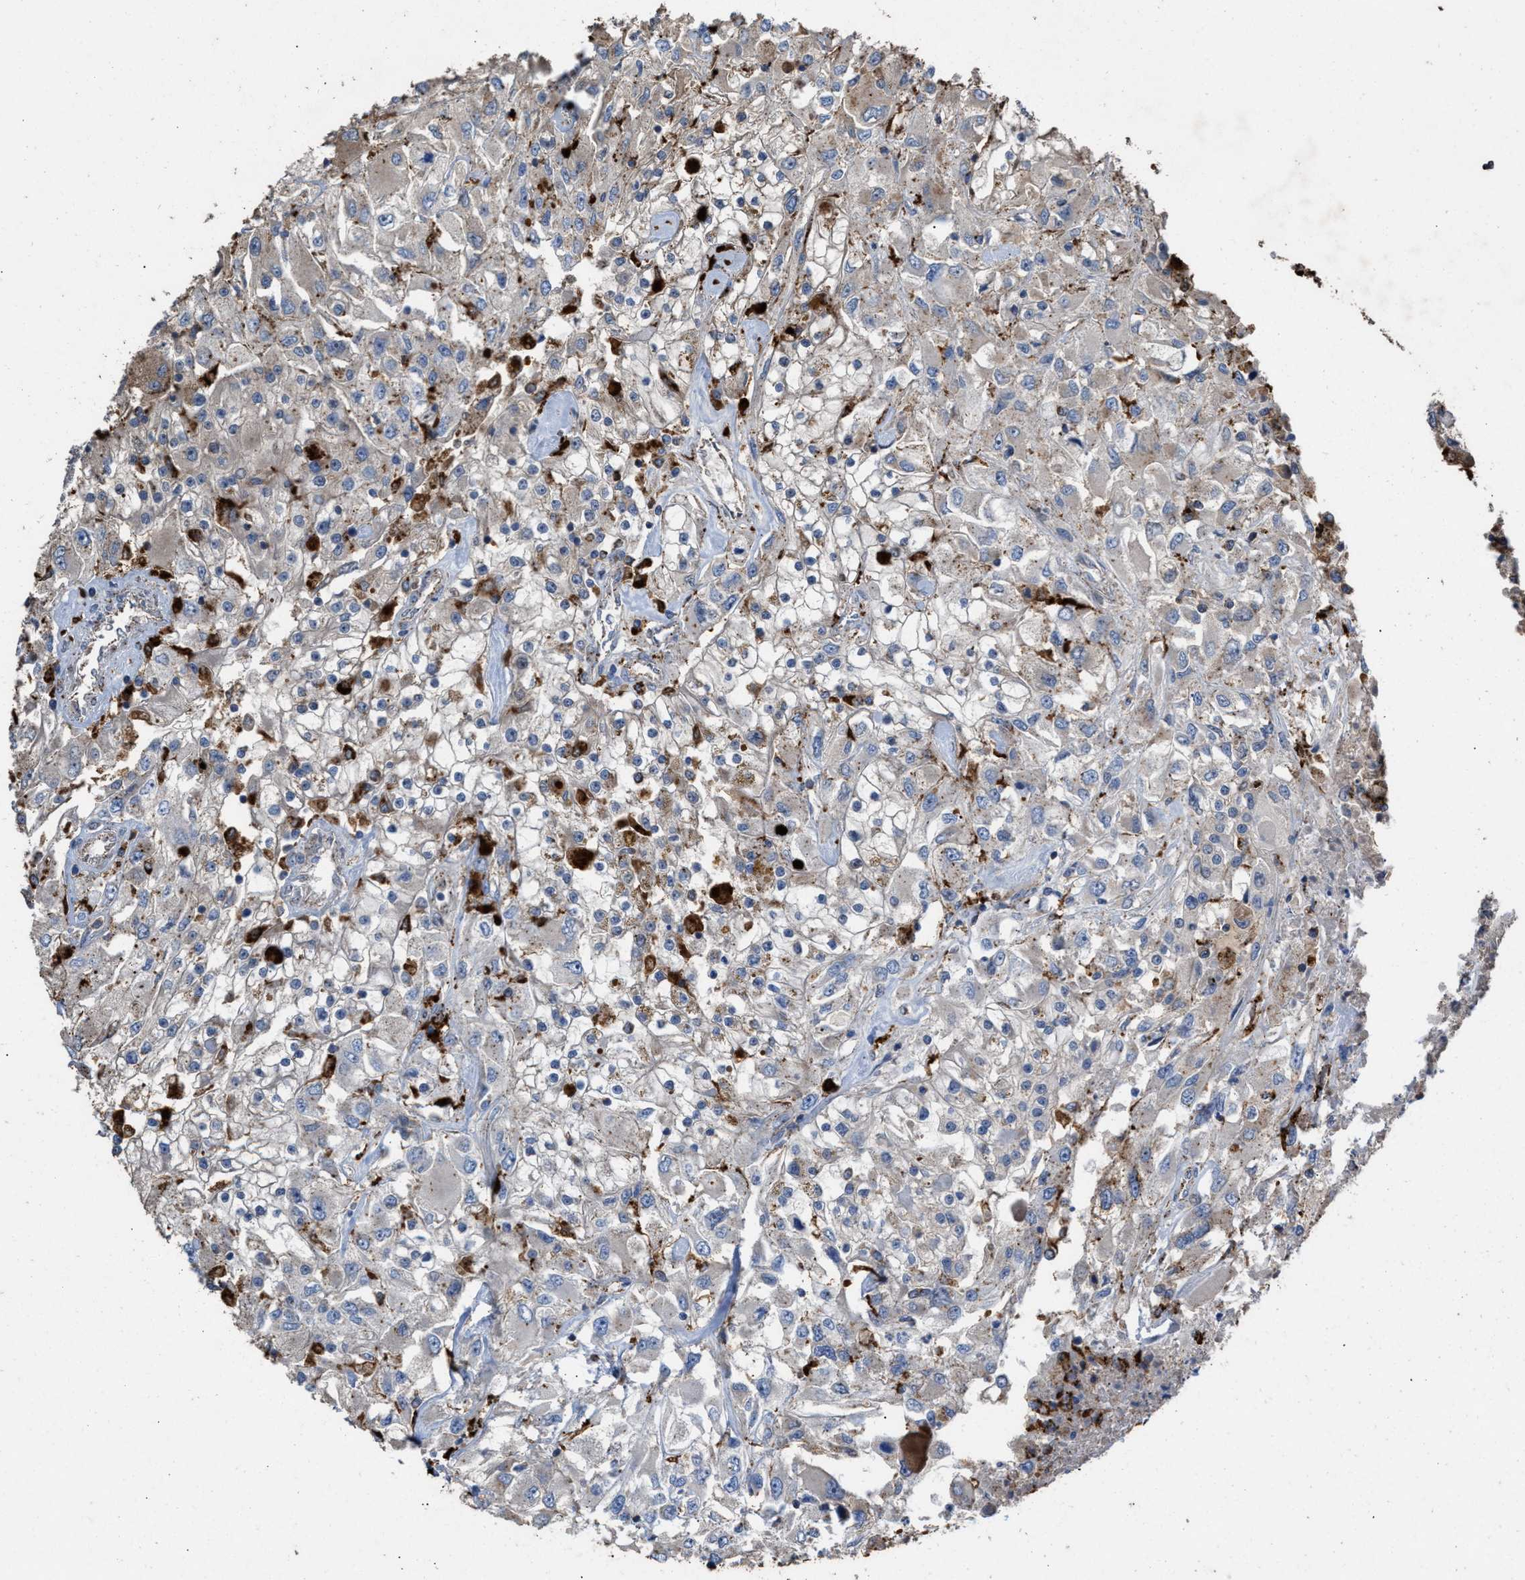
{"staining": {"intensity": "weak", "quantity": "<25%", "location": "cytoplasmic/membranous"}, "tissue": "renal cancer", "cell_type": "Tumor cells", "image_type": "cancer", "snomed": [{"axis": "morphology", "description": "Adenocarcinoma, NOS"}, {"axis": "topography", "description": "Kidney"}], "caption": "Renal cancer stained for a protein using IHC exhibits no positivity tumor cells.", "gene": "ELMO3", "patient": {"sex": "female", "age": 52}}